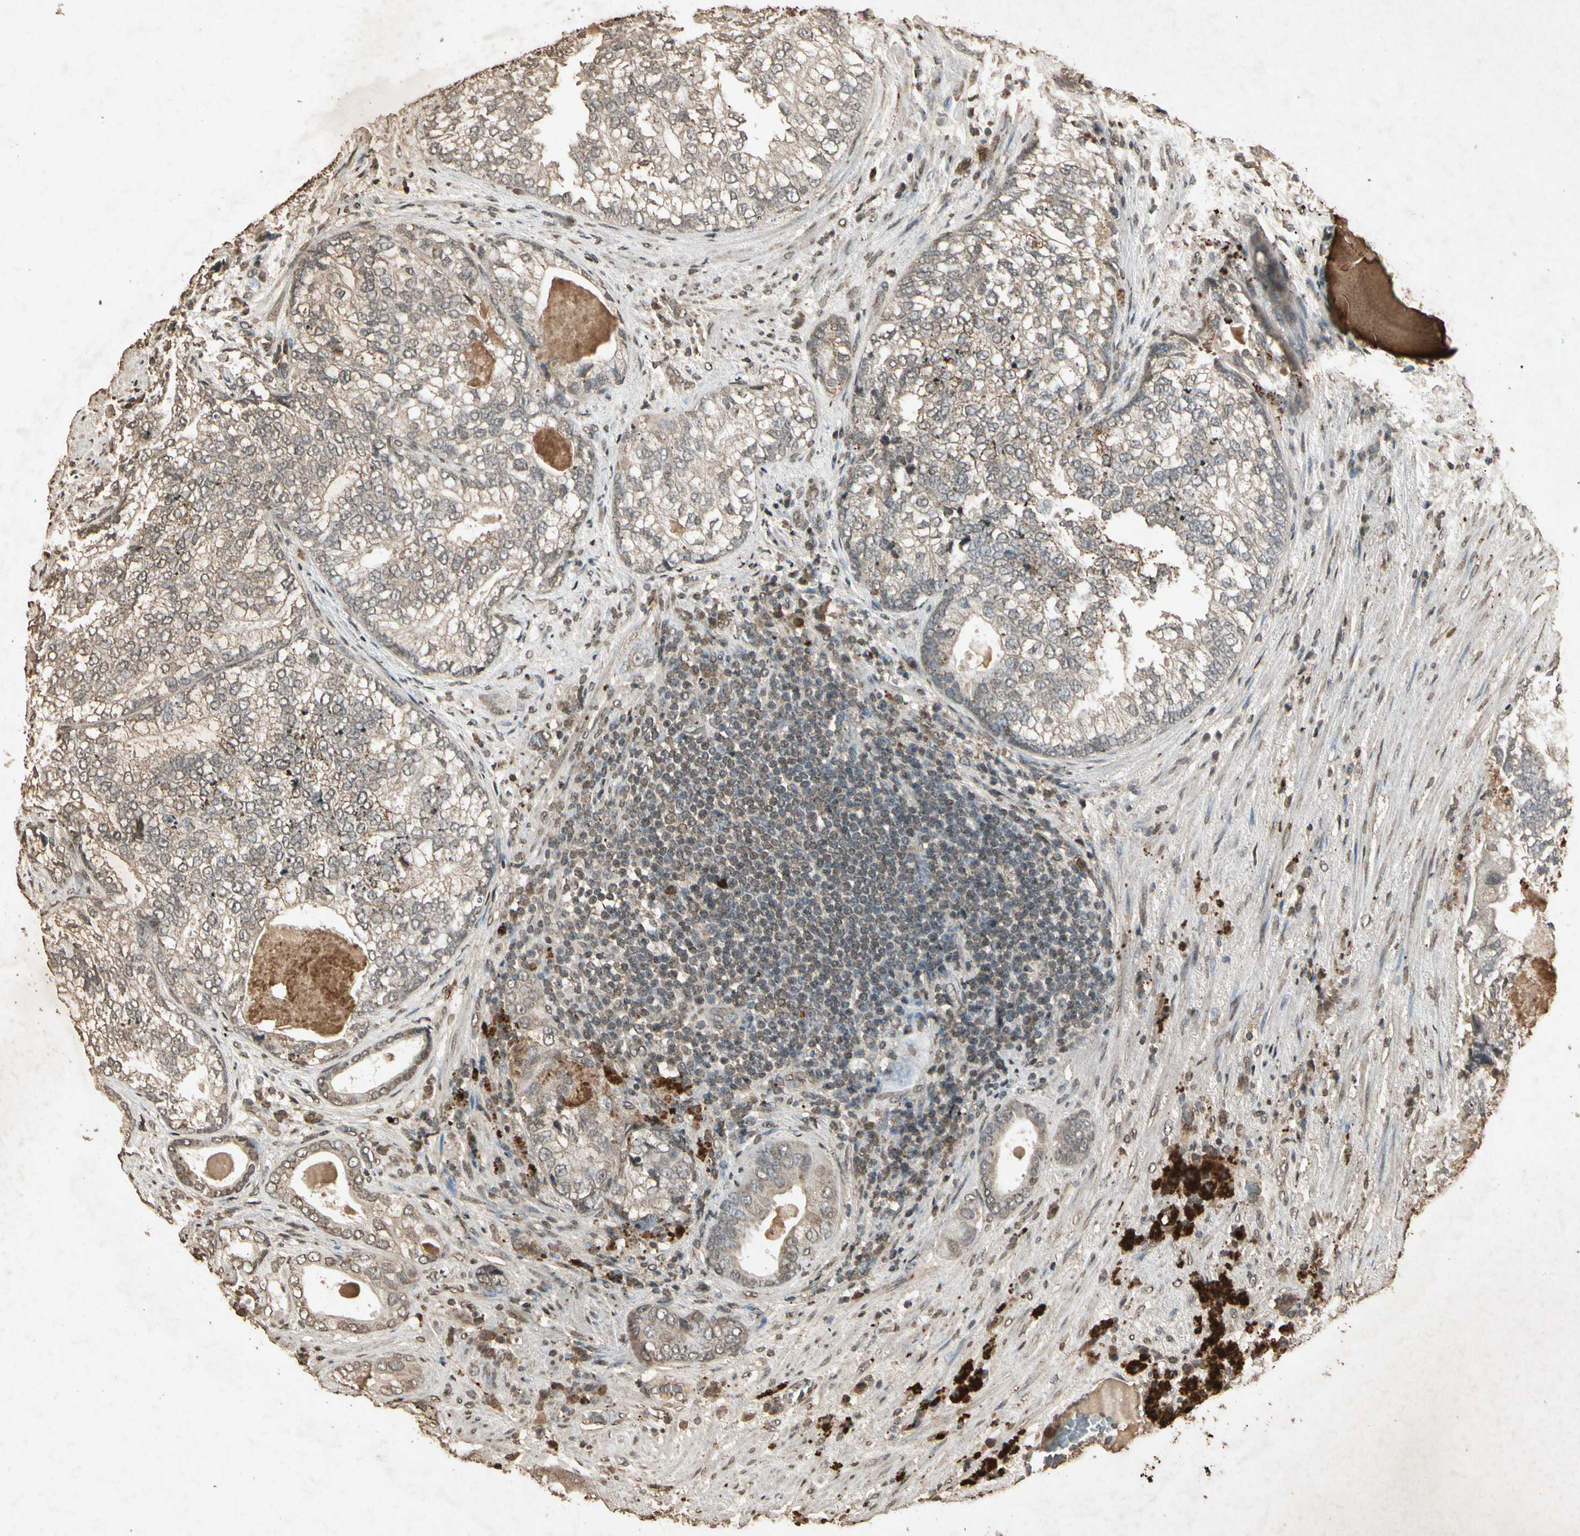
{"staining": {"intensity": "moderate", "quantity": "25%-75%", "location": "cytoplasmic/membranous,nuclear"}, "tissue": "prostate cancer", "cell_type": "Tumor cells", "image_type": "cancer", "snomed": [{"axis": "morphology", "description": "Adenocarcinoma, High grade"}, {"axis": "topography", "description": "Prostate"}], "caption": "The micrograph reveals immunohistochemical staining of prostate cancer. There is moderate cytoplasmic/membranous and nuclear positivity is identified in about 25%-75% of tumor cells.", "gene": "GC", "patient": {"sex": "male", "age": 66}}